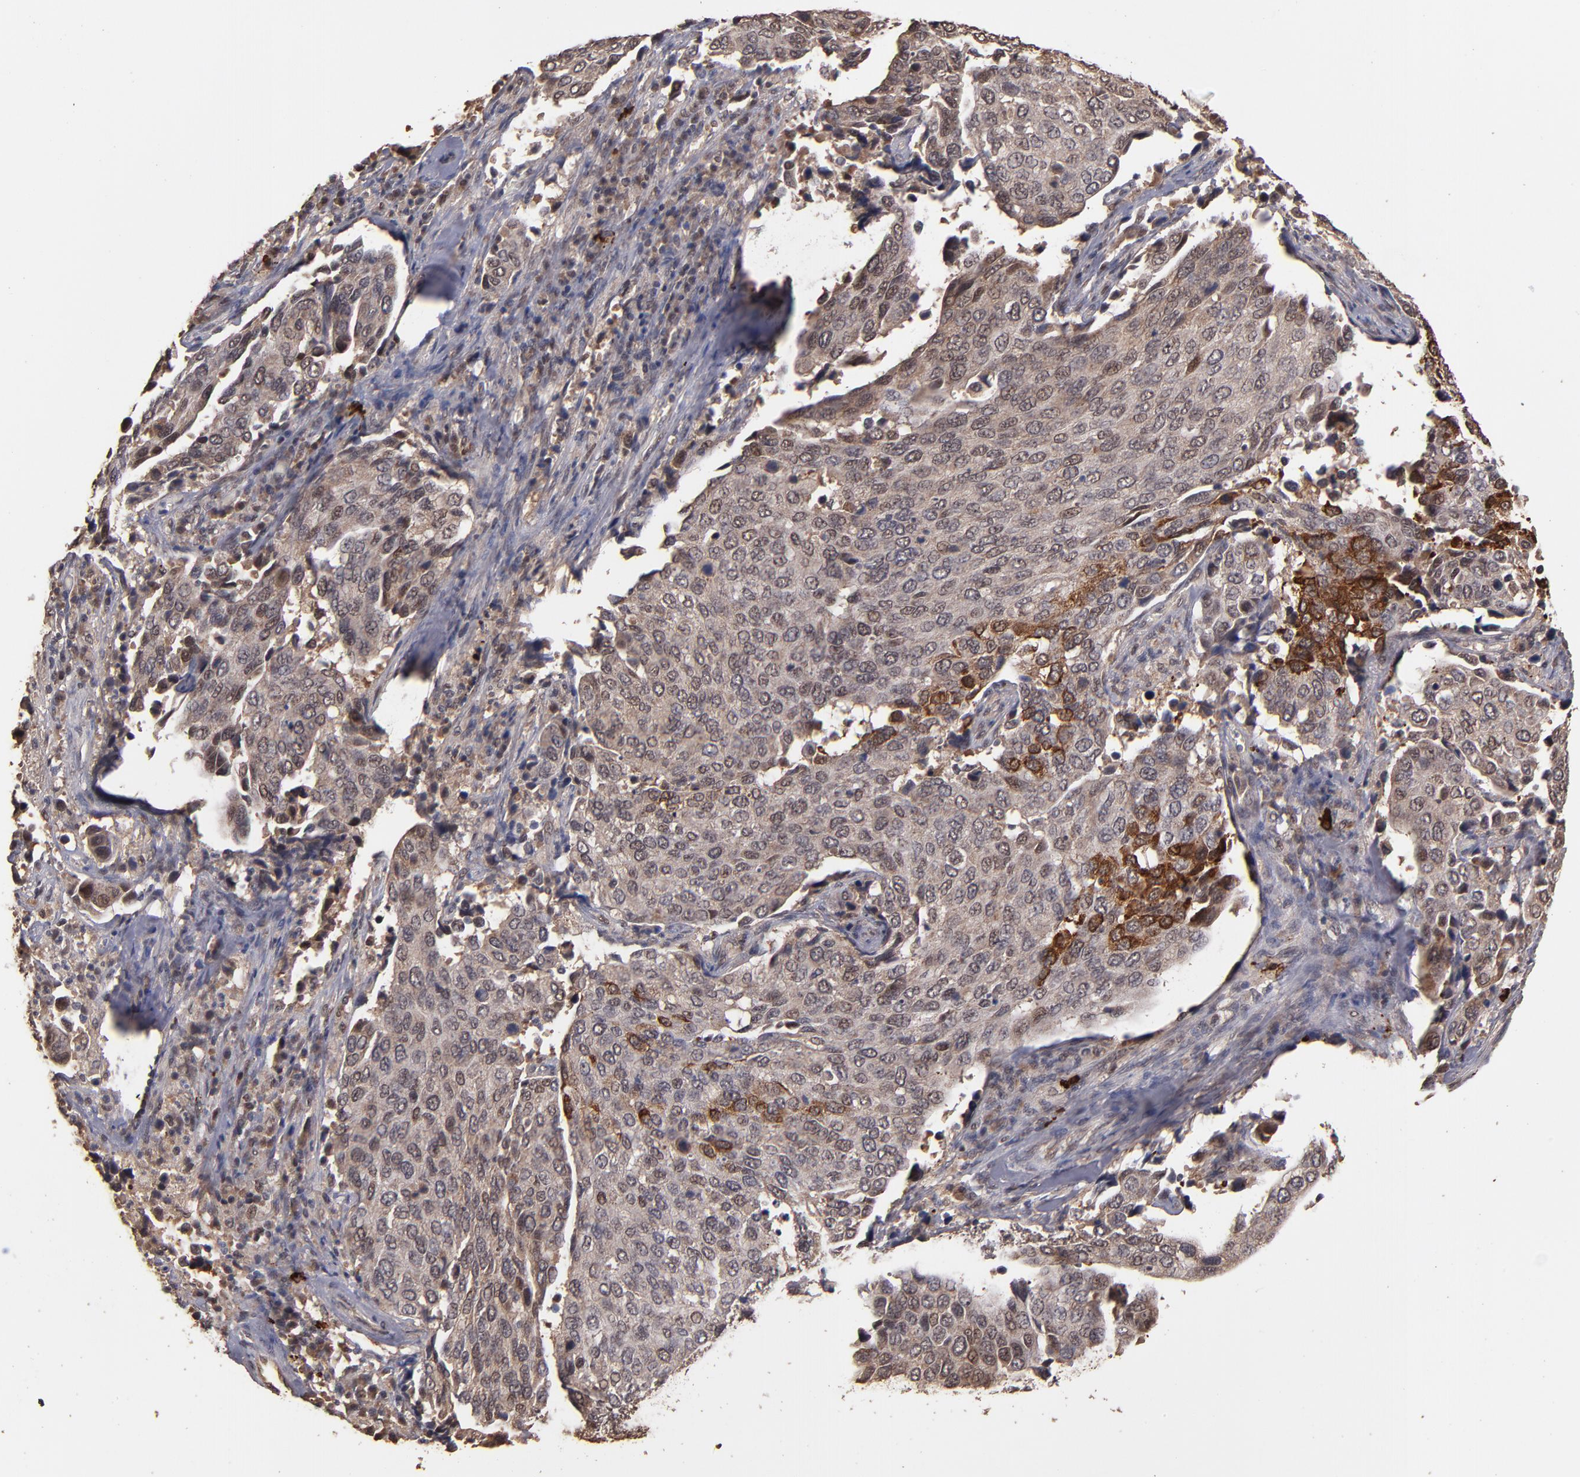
{"staining": {"intensity": "weak", "quantity": ">75%", "location": "cytoplasmic/membranous,nuclear"}, "tissue": "cervical cancer", "cell_type": "Tumor cells", "image_type": "cancer", "snomed": [{"axis": "morphology", "description": "Squamous cell carcinoma, NOS"}, {"axis": "topography", "description": "Cervix"}], "caption": "Protein expression analysis of squamous cell carcinoma (cervical) shows weak cytoplasmic/membranous and nuclear staining in approximately >75% of tumor cells.", "gene": "EAPP", "patient": {"sex": "female", "age": 54}}